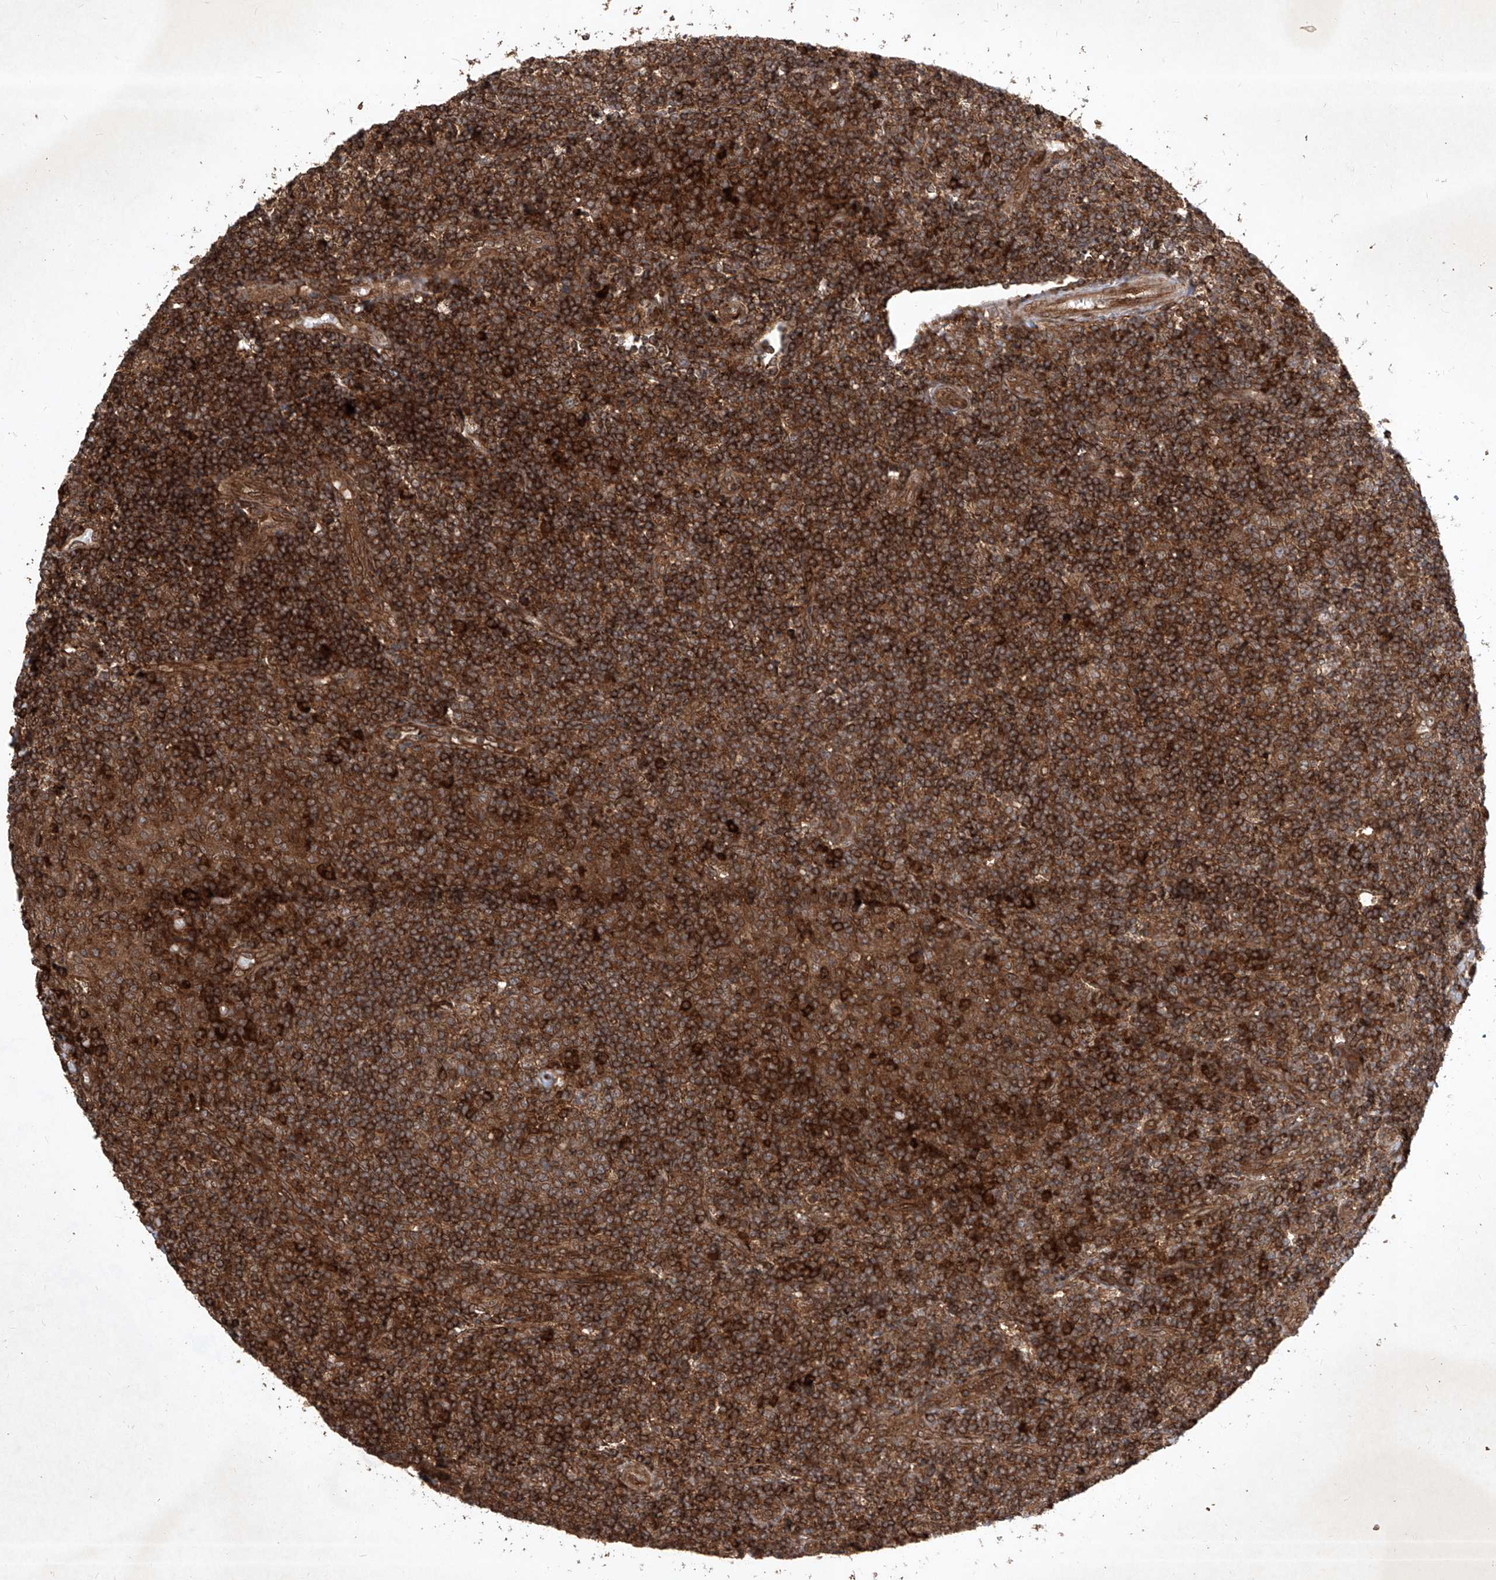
{"staining": {"intensity": "strong", "quantity": ">75%", "location": "cytoplasmic/membranous"}, "tissue": "tonsil", "cell_type": "Germinal center cells", "image_type": "normal", "snomed": [{"axis": "morphology", "description": "Normal tissue, NOS"}, {"axis": "topography", "description": "Tonsil"}], "caption": "Protein expression analysis of benign tonsil displays strong cytoplasmic/membranous staining in approximately >75% of germinal center cells.", "gene": "MAGED2", "patient": {"sex": "female", "age": 19}}